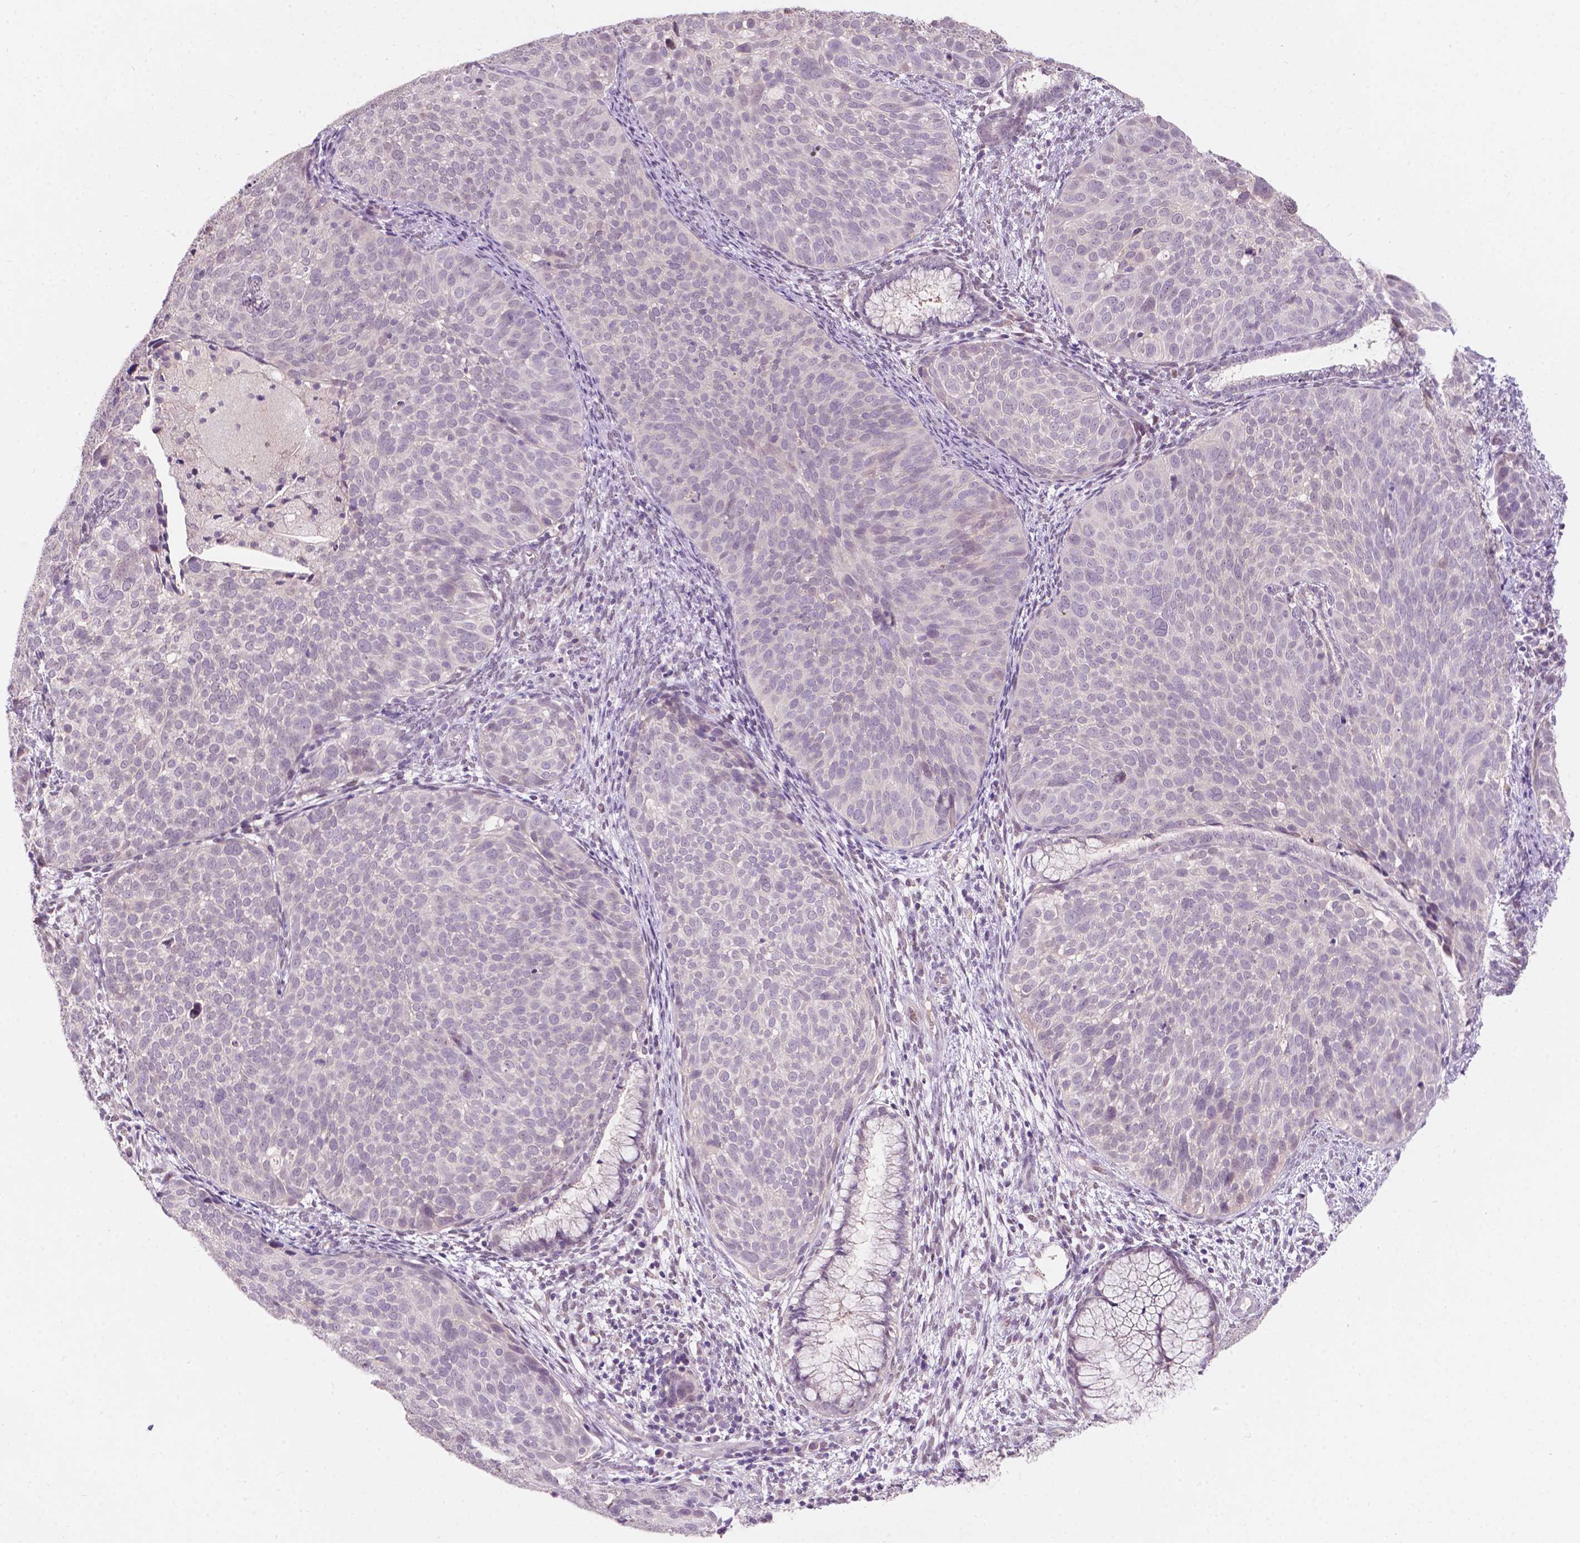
{"staining": {"intensity": "negative", "quantity": "none", "location": "none"}, "tissue": "cervical cancer", "cell_type": "Tumor cells", "image_type": "cancer", "snomed": [{"axis": "morphology", "description": "Squamous cell carcinoma, NOS"}, {"axis": "topography", "description": "Cervix"}], "caption": "Tumor cells are negative for brown protein staining in cervical squamous cell carcinoma.", "gene": "TM6SF2", "patient": {"sex": "female", "age": 39}}